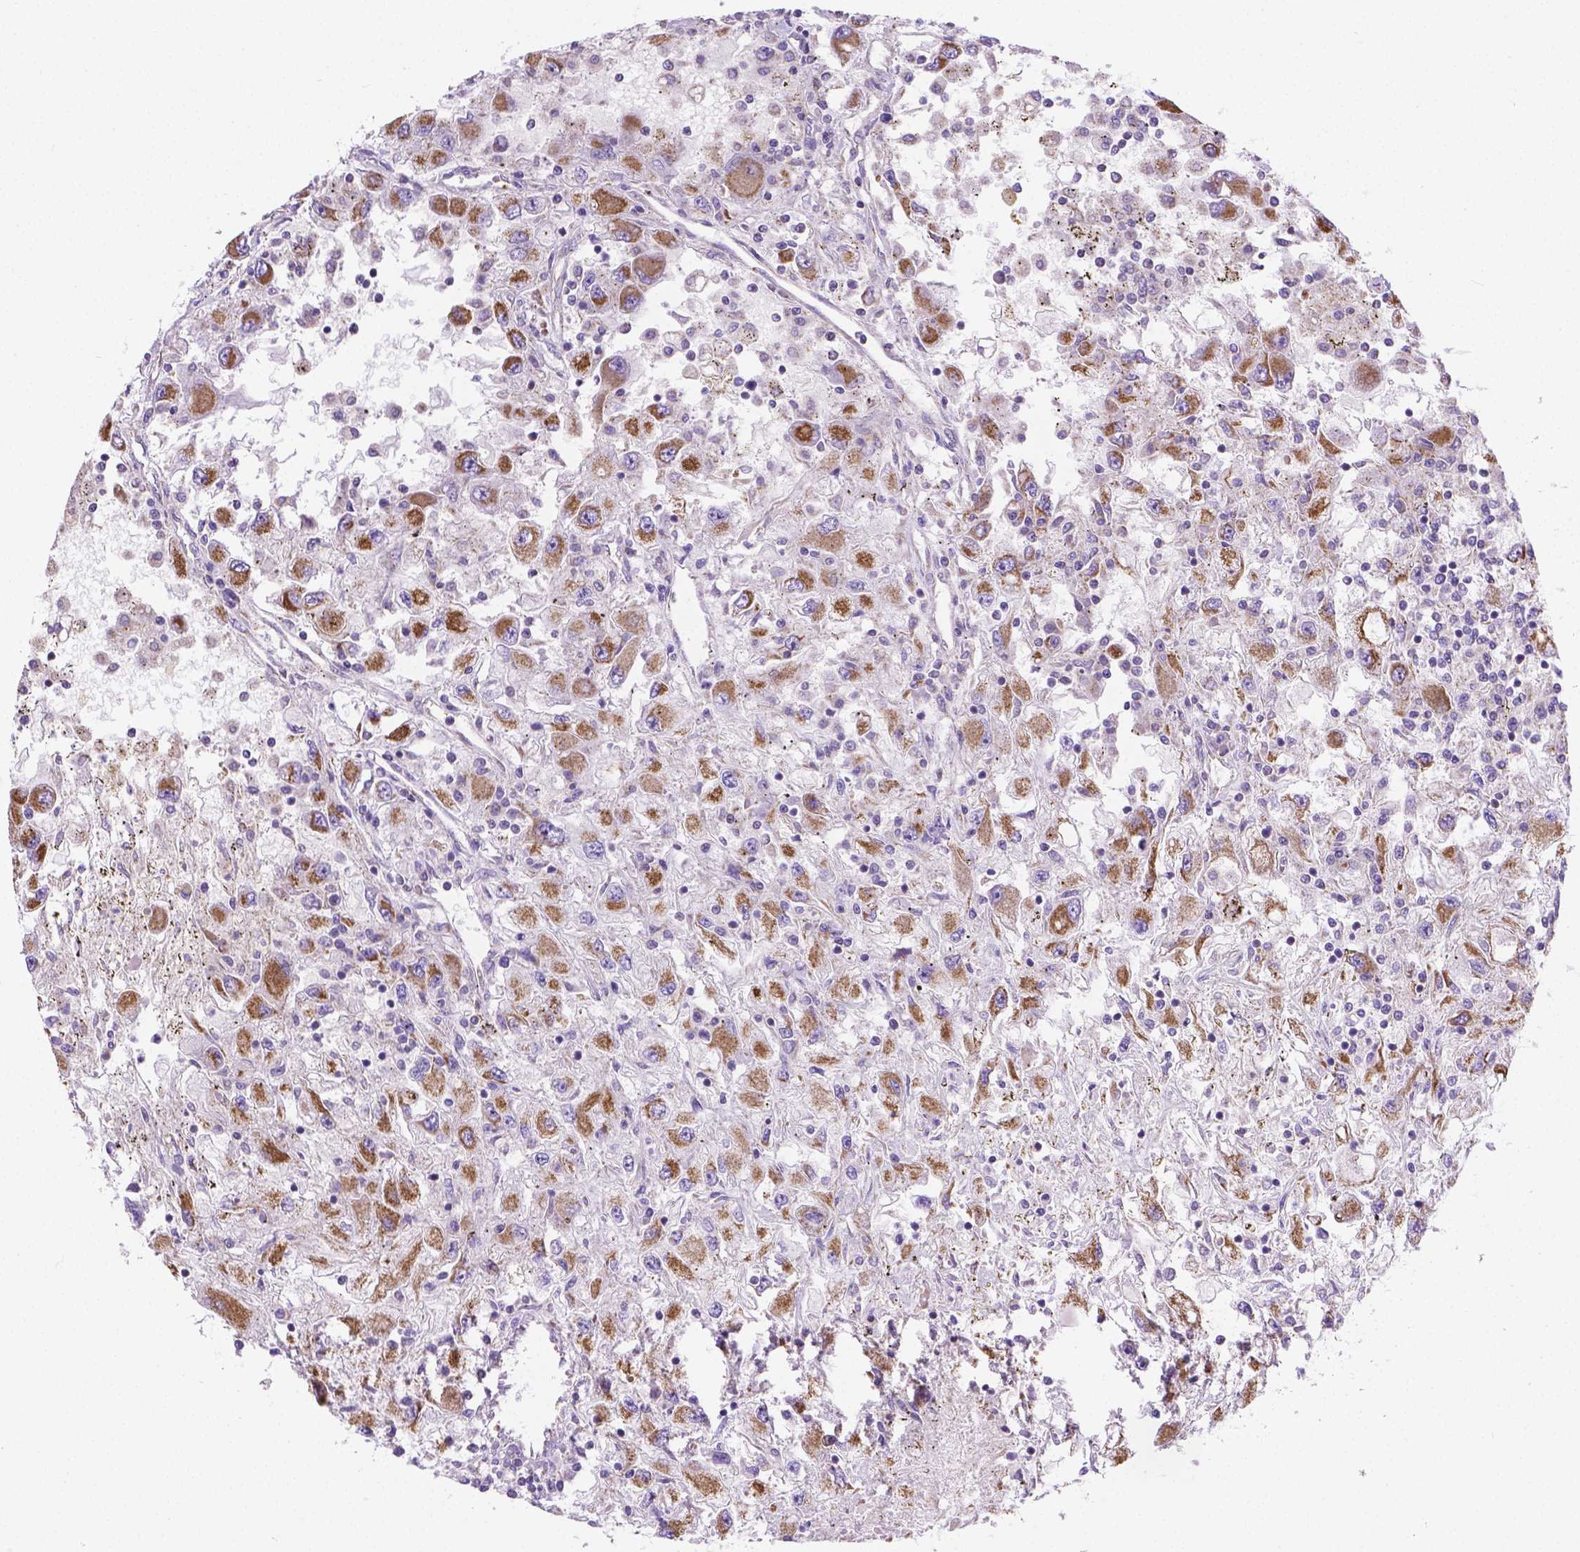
{"staining": {"intensity": "moderate", "quantity": ">75%", "location": "cytoplasmic/membranous"}, "tissue": "renal cancer", "cell_type": "Tumor cells", "image_type": "cancer", "snomed": [{"axis": "morphology", "description": "Adenocarcinoma, NOS"}, {"axis": "topography", "description": "Kidney"}], "caption": "The micrograph shows a brown stain indicating the presence of a protein in the cytoplasmic/membranous of tumor cells in renal adenocarcinoma.", "gene": "CSPG5", "patient": {"sex": "female", "age": 67}}